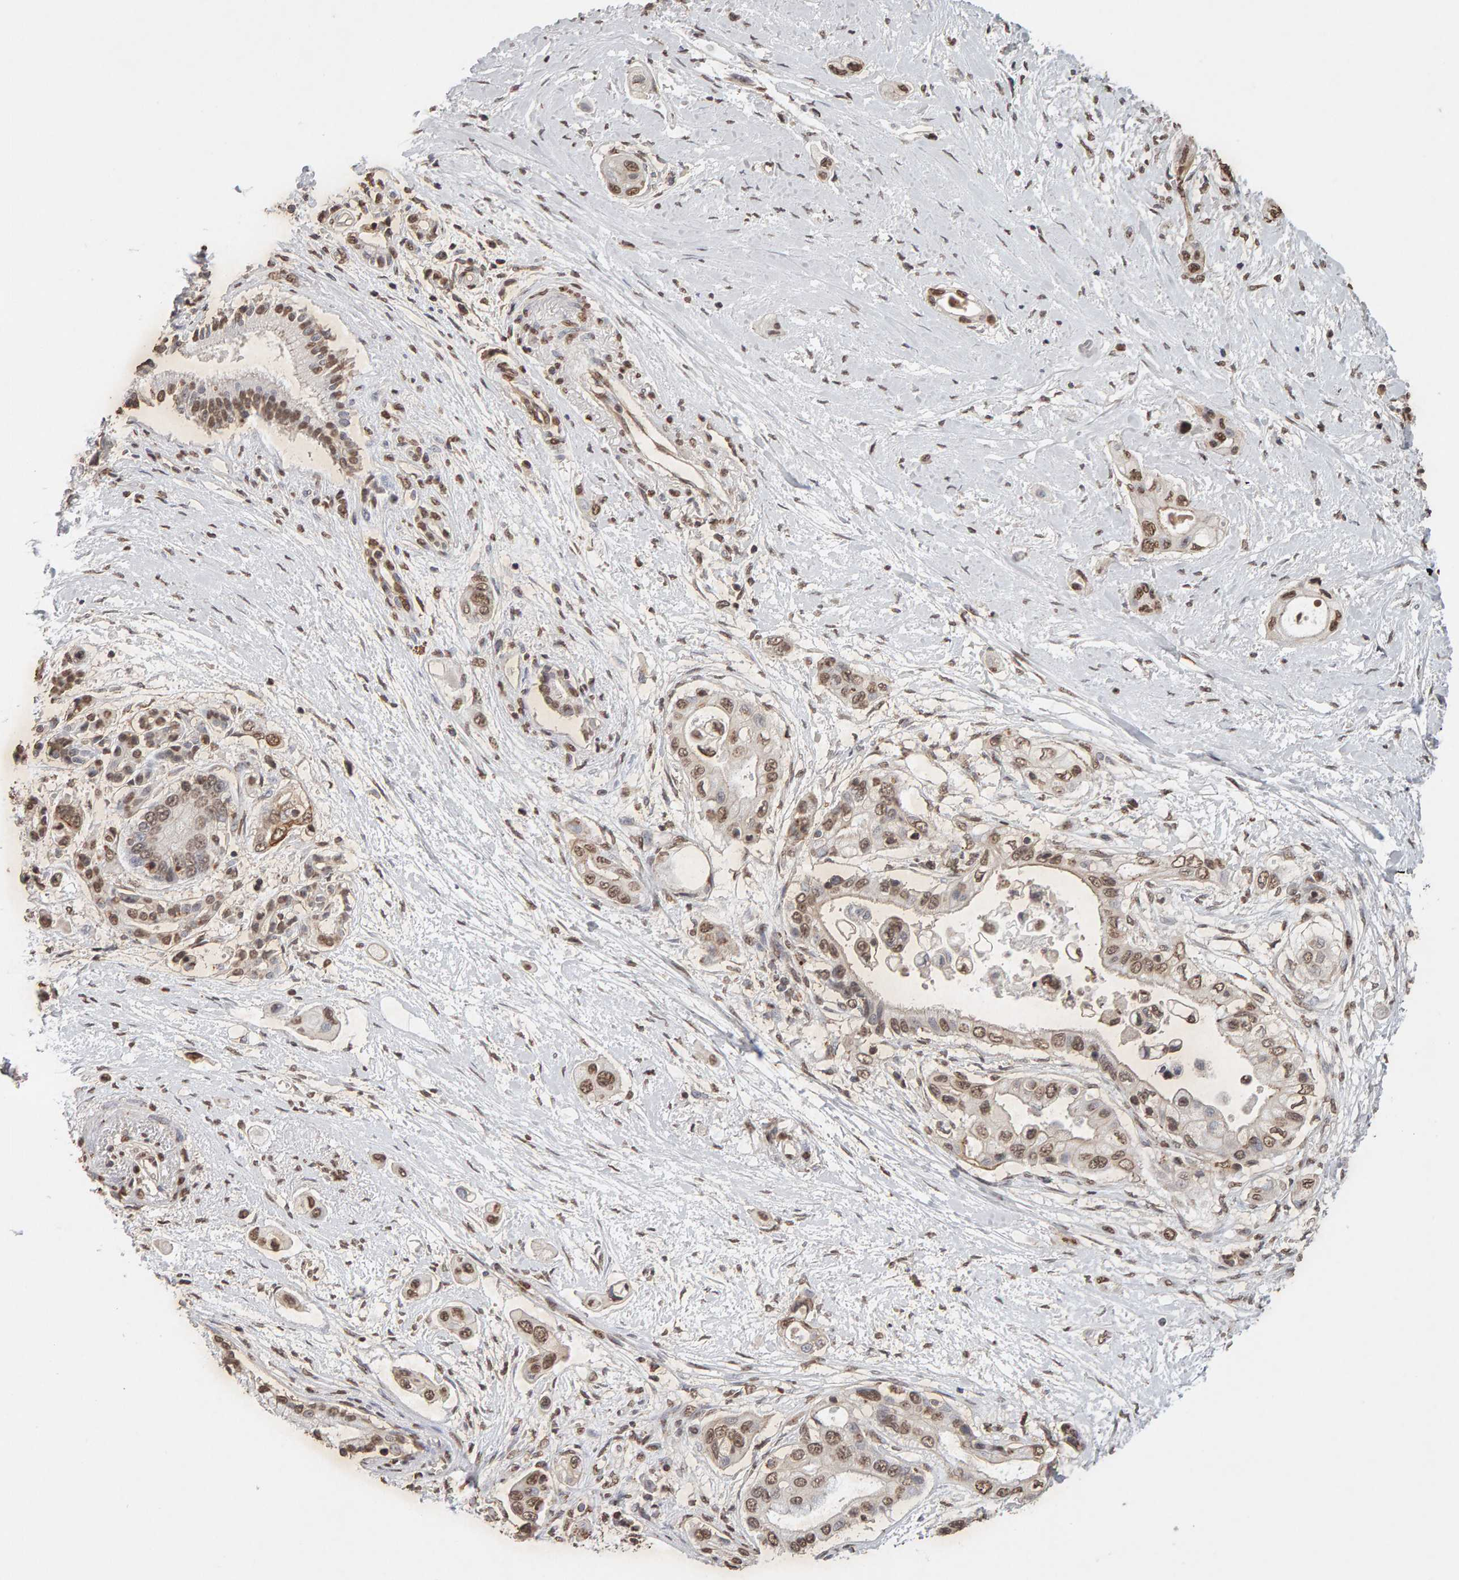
{"staining": {"intensity": "weak", "quantity": ">75%", "location": "nuclear"}, "tissue": "pancreatic cancer", "cell_type": "Tumor cells", "image_type": "cancer", "snomed": [{"axis": "morphology", "description": "Adenocarcinoma, NOS"}, {"axis": "topography", "description": "Pancreas"}], "caption": "Immunohistochemical staining of human pancreatic adenocarcinoma exhibits low levels of weak nuclear expression in approximately >75% of tumor cells.", "gene": "DNAJB5", "patient": {"sex": "male", "age": 59}}